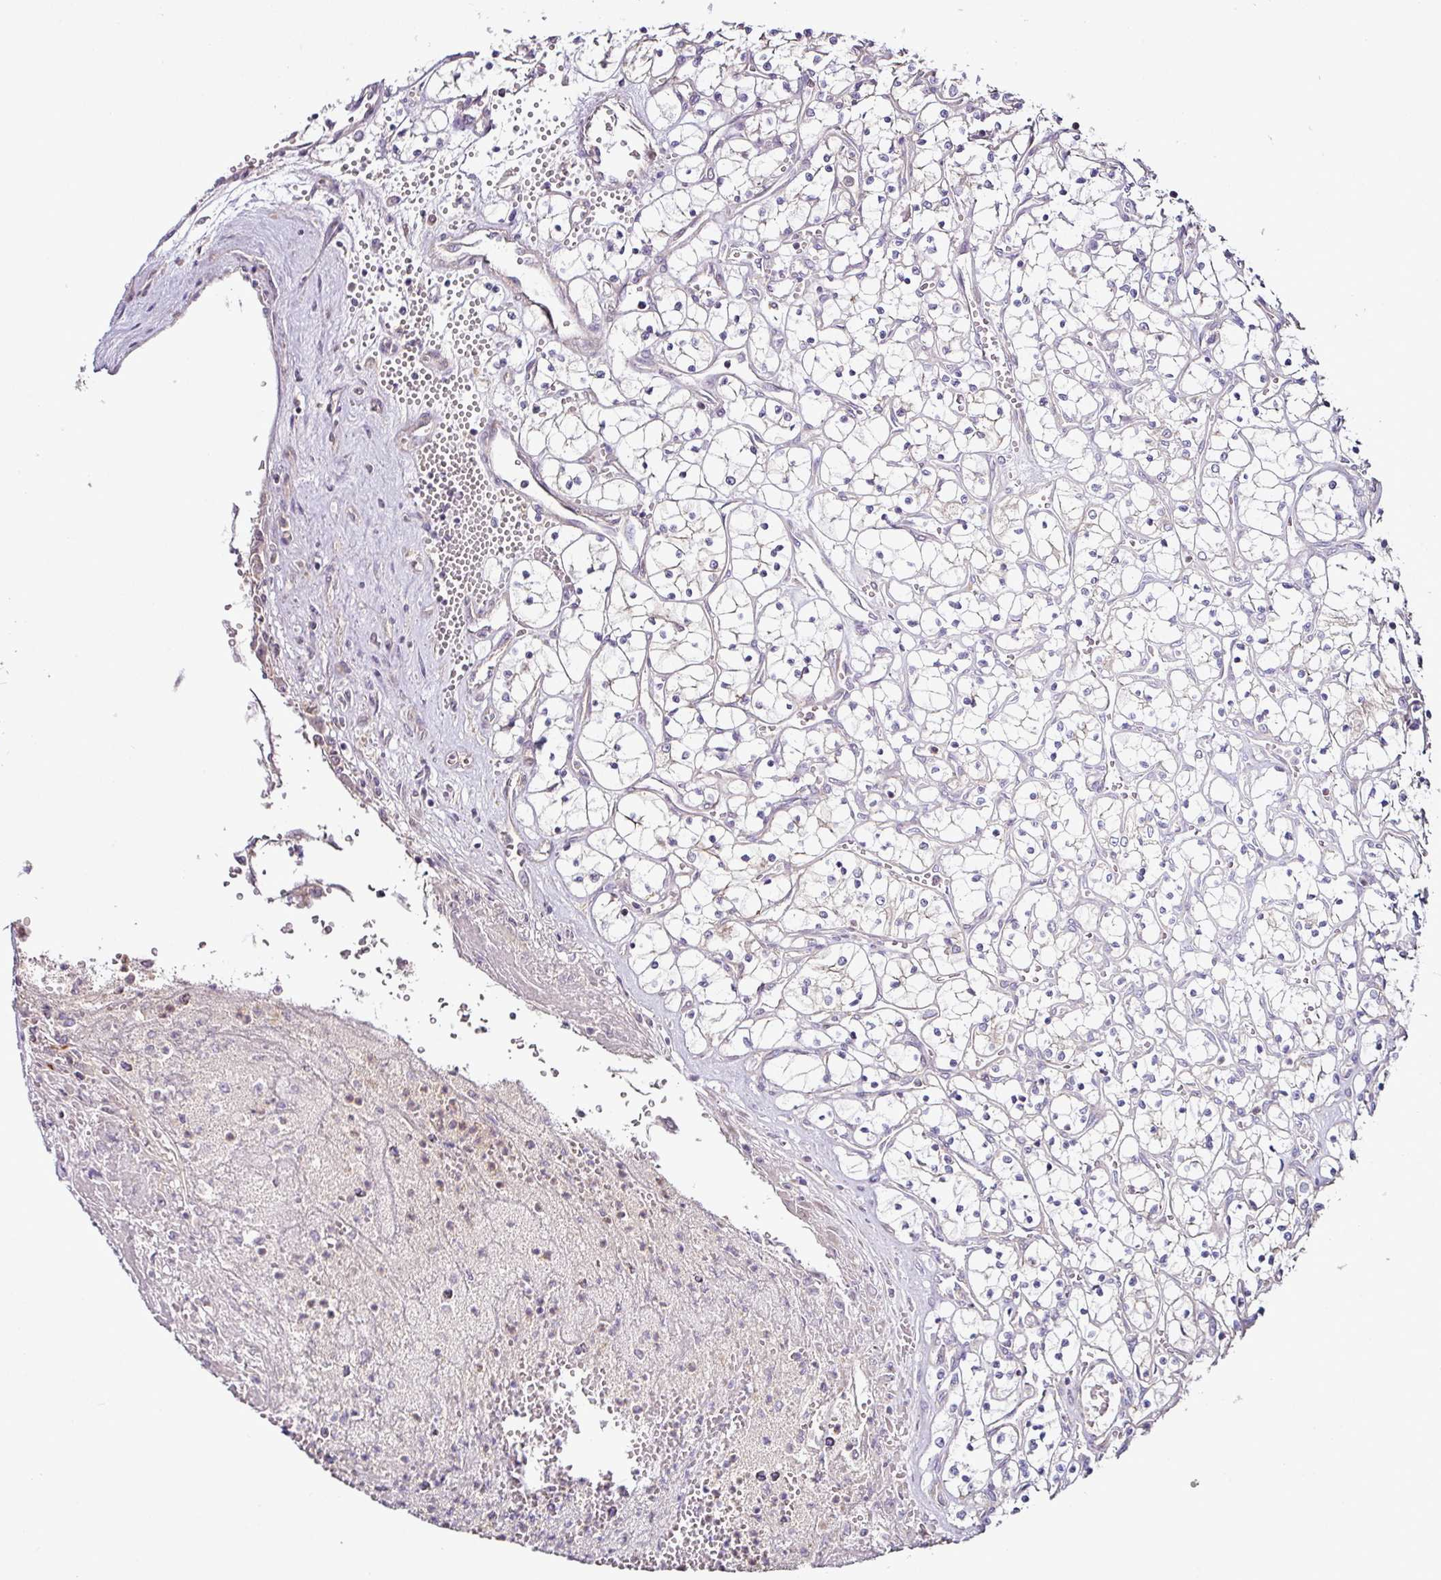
{"staining": {"intensity": "negative", "quantity": "none", "location": "none"}, "tissue": "renal cancer", "cell_type": "Tumor cells", "image_type": "cancer", "snomed": [{"axis": "morphology", "description": "Adenocarcinoma, NOS"}, {"axis": "topography", "description": "Kidney"}], "caption": "An IHC image of adenocarcinoma (renal) is shown. There is no staining in tumor cells of adenocarcinoma (renal).", "gene": "DCAF13", "patient": {"sex": "female", "age": 69}}